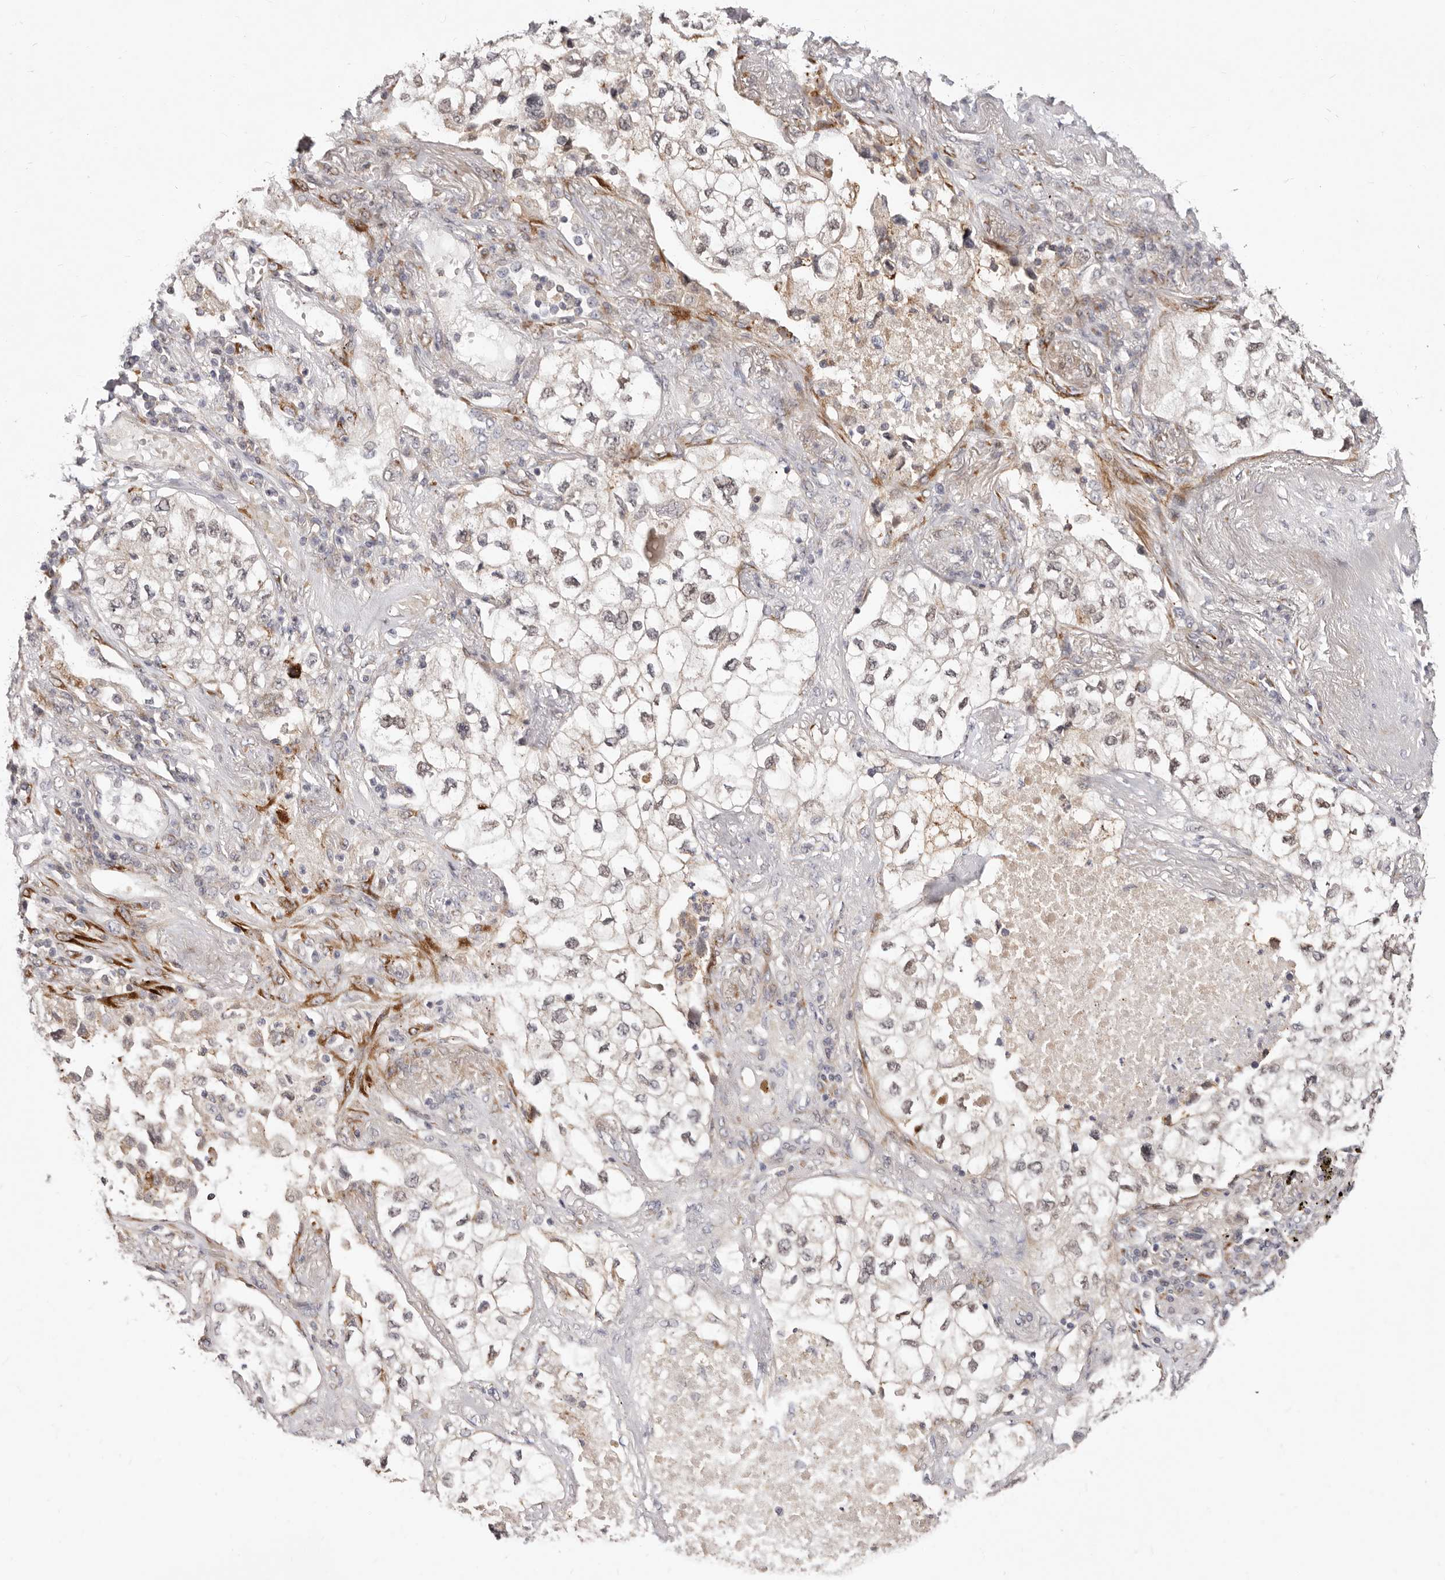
{"staining": {"intensity": "weak", "quantity": ">75%", "location": "nuclear"}, "tissue": "lung cancer", "cell_type": "Tumor cells", "image_type": "cancer", "snomed": [{"axis": "morphology", "description": "Adenocarcinoma, NOS"}, {"axis": "topography", "description": "Lung"}], "caption": "Immunohistochemical staining of adenocarcinoma (lung) demonstrates low levels of weak nuclear expression in about >75% of tumor cells.", "gene": "SRCAP", "patient": {"sex": "male", "age": 63}}